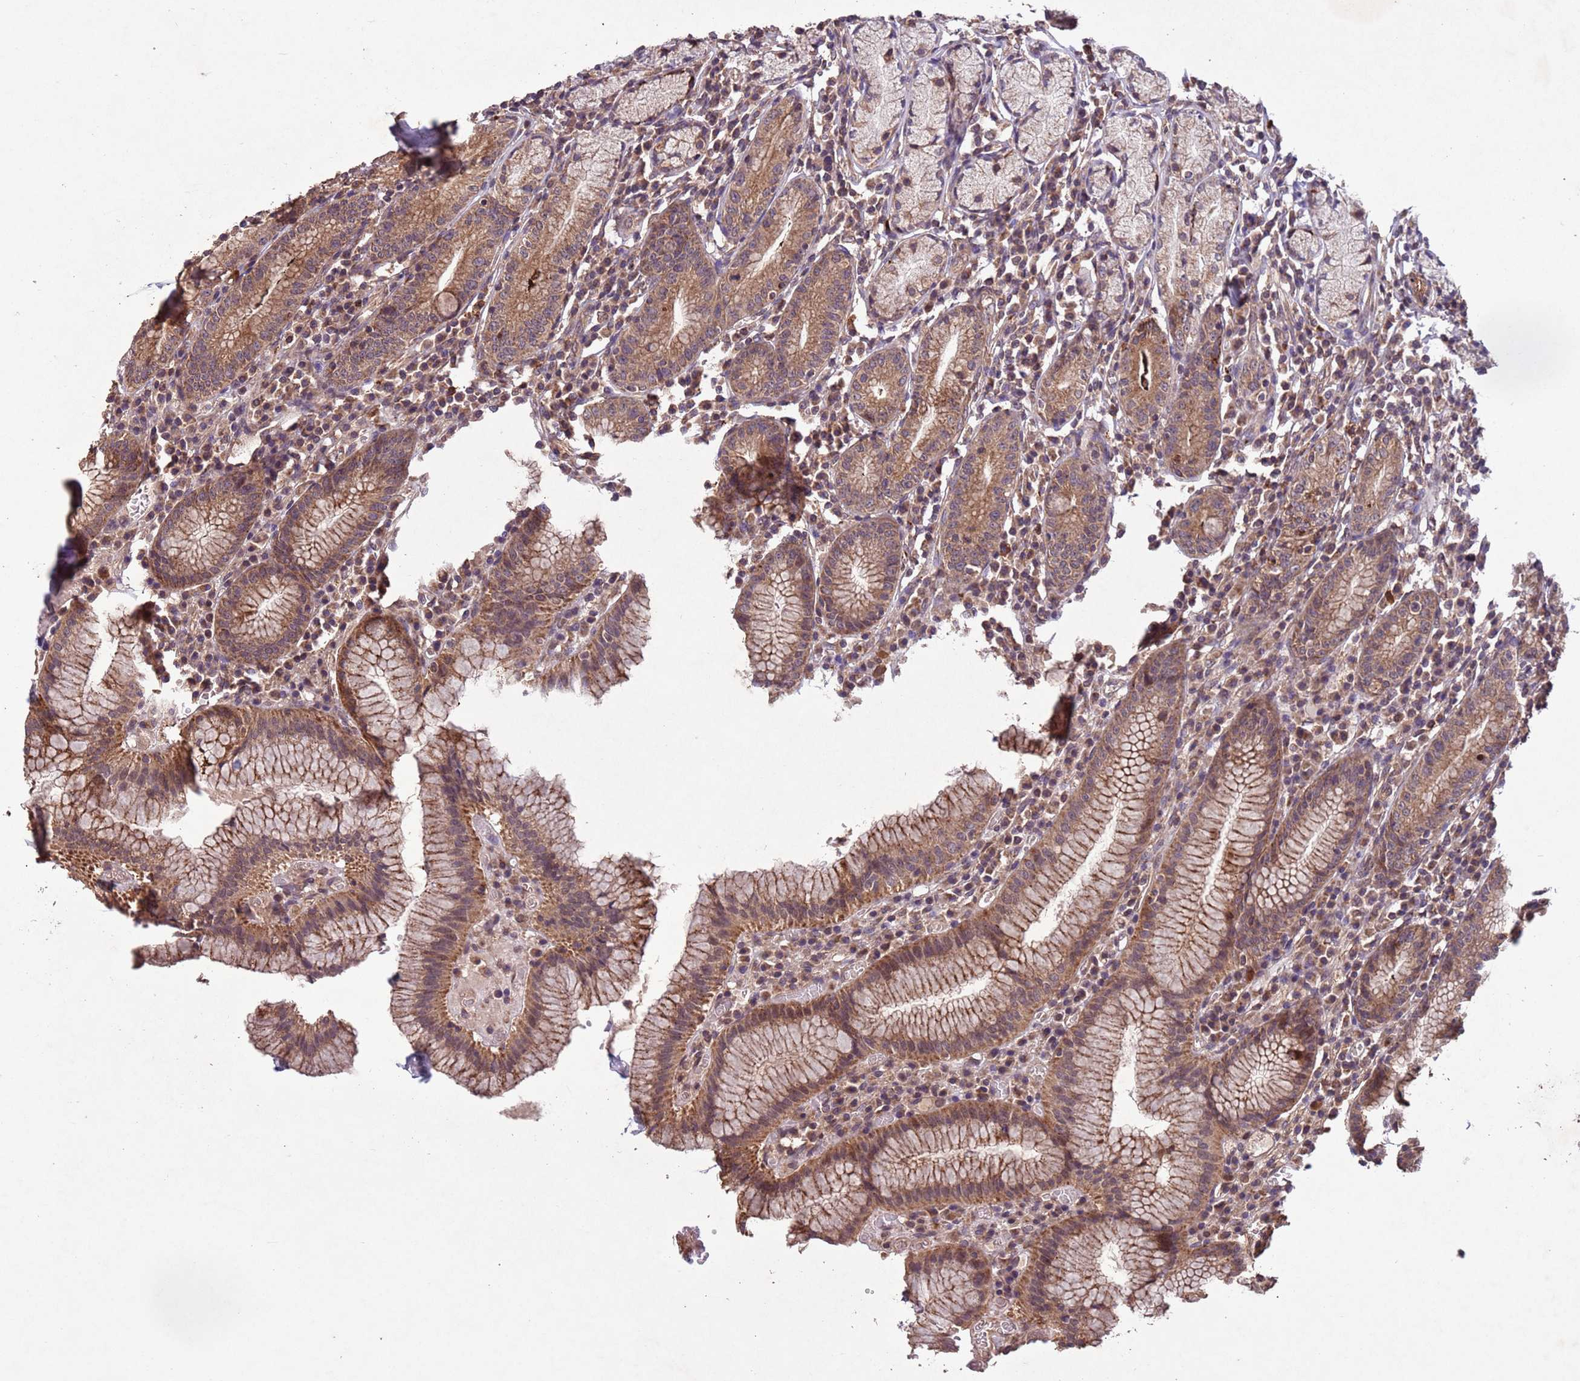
{"staining": {"intensity": "strong", "quantity": ">75%", "location": "cytoplasmic/membranous"}, "tissue": "stomach", "cell_type": "Glandular cells", "image_type": "normal", "snomed": [{"axis": "morphology", "description": "Normal tissue, NOS"}, {"axis": "topography", "description": "Stomach"}], "caption": "DAB (3,3'-diaminobenzidine) immunohistochemical staining of benign stomach displays strong cytoplasmic/membranous protein positivity in about >75% of glandular cells. (DAB (3,3'-diaminobenzidine) IHC with brightfield microscopy, high magnification).", "gene": "FASTKD1", "patient": {"sex": "male", "age": 55}}